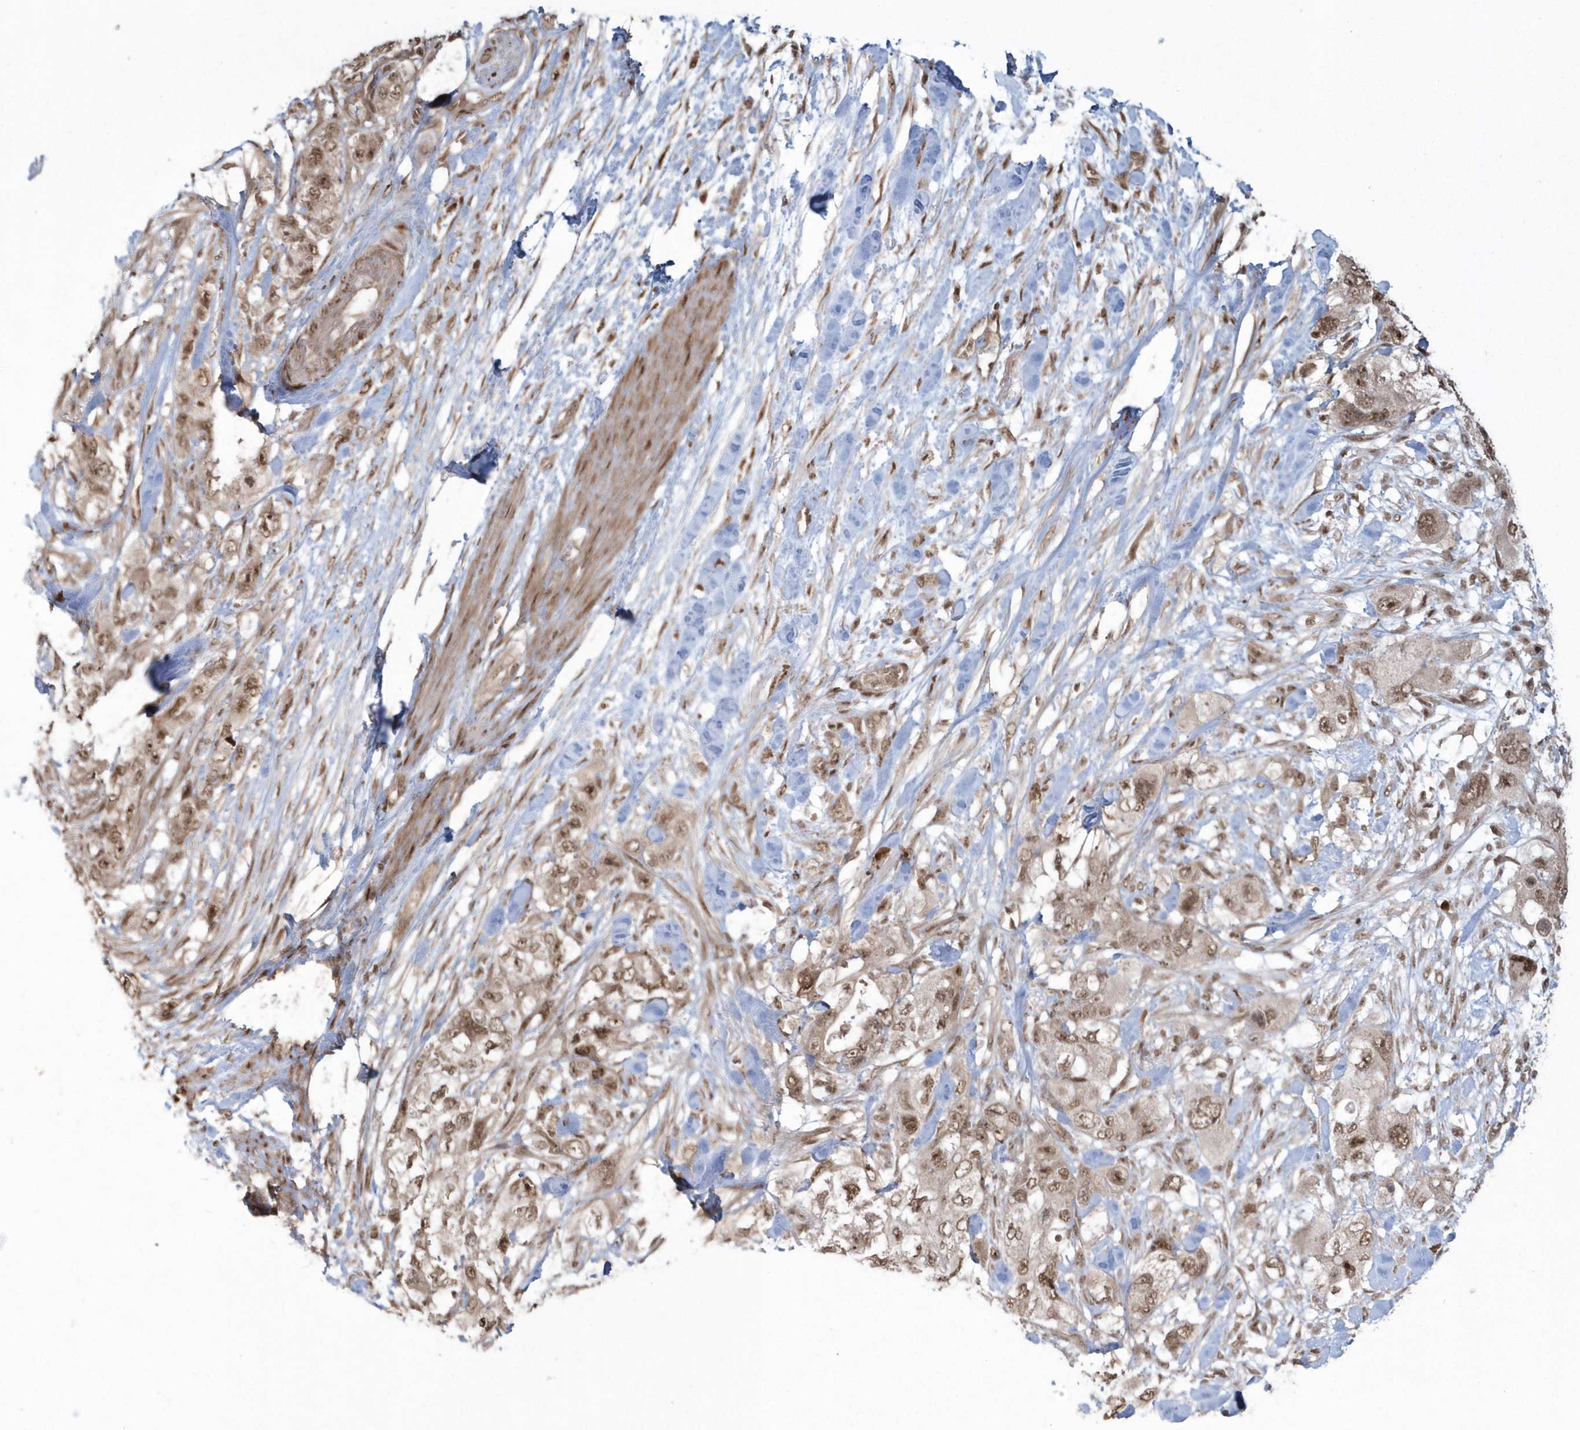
{"staining": {"intensity": "moderate", "quantity": ">75%", "location": "nuclear"}, "tissue": "pancreatic cancer", "cell_type": "Tumor cells", "image_type": "cancer", "snomed": [{"axis": "morphology", "description": "Adenocarcinoma, NOS"}, {"axis": "topography", "description": "Pancreas"}], "caption": "Human pancreatic adenocarcinoma stained for a protein (brown) displays moderate nuclear positive positivity in about >75% of tumor cells.", "gene": "EPB41L4A", "patient": {"sex": "female", "age": 73}}